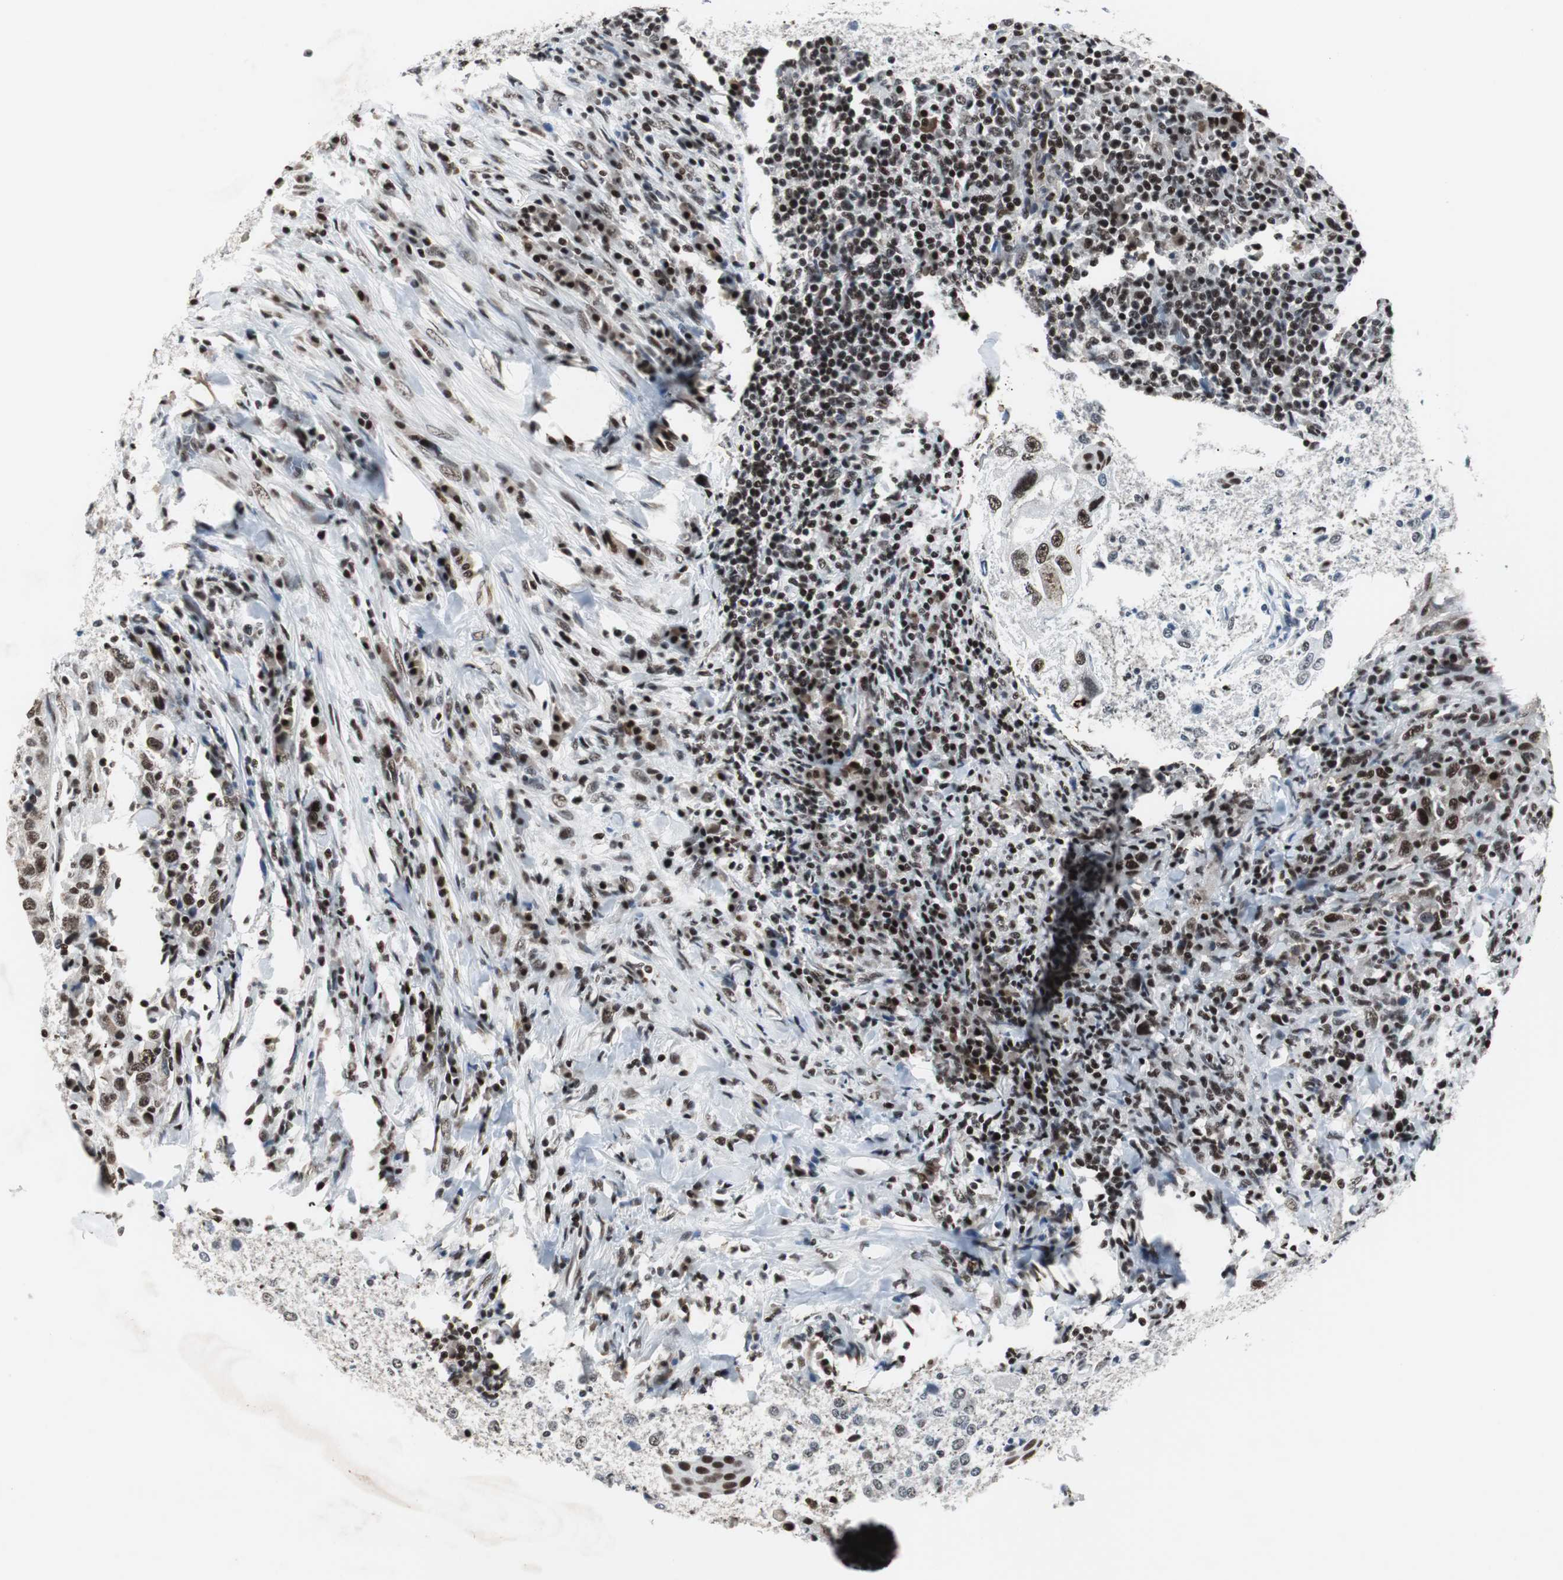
{"staining": {"intensity": "moderate", "quantity": ">75%", "location": "nuclear"}, "tissue": "urothelial cancer", "cell_type": "Tumor cells", "image_type": "cancer", "snomed": [{"axis": "morphology", "description": "Urothelial carcinoma, High grade"}, {"axis": "topography", "description": "Urinary bladder"}], "caption": "Protein staining exhibits moderate nuclear positivity in approximately >75% of tumor cells in urothelial cancer. (DAB (3,3'-diaminobenzidine) = brown stain, brightfield microscopy at high magnification).", "gene": "RAD9A", "patient": {"sex": "male", "age": 61}}